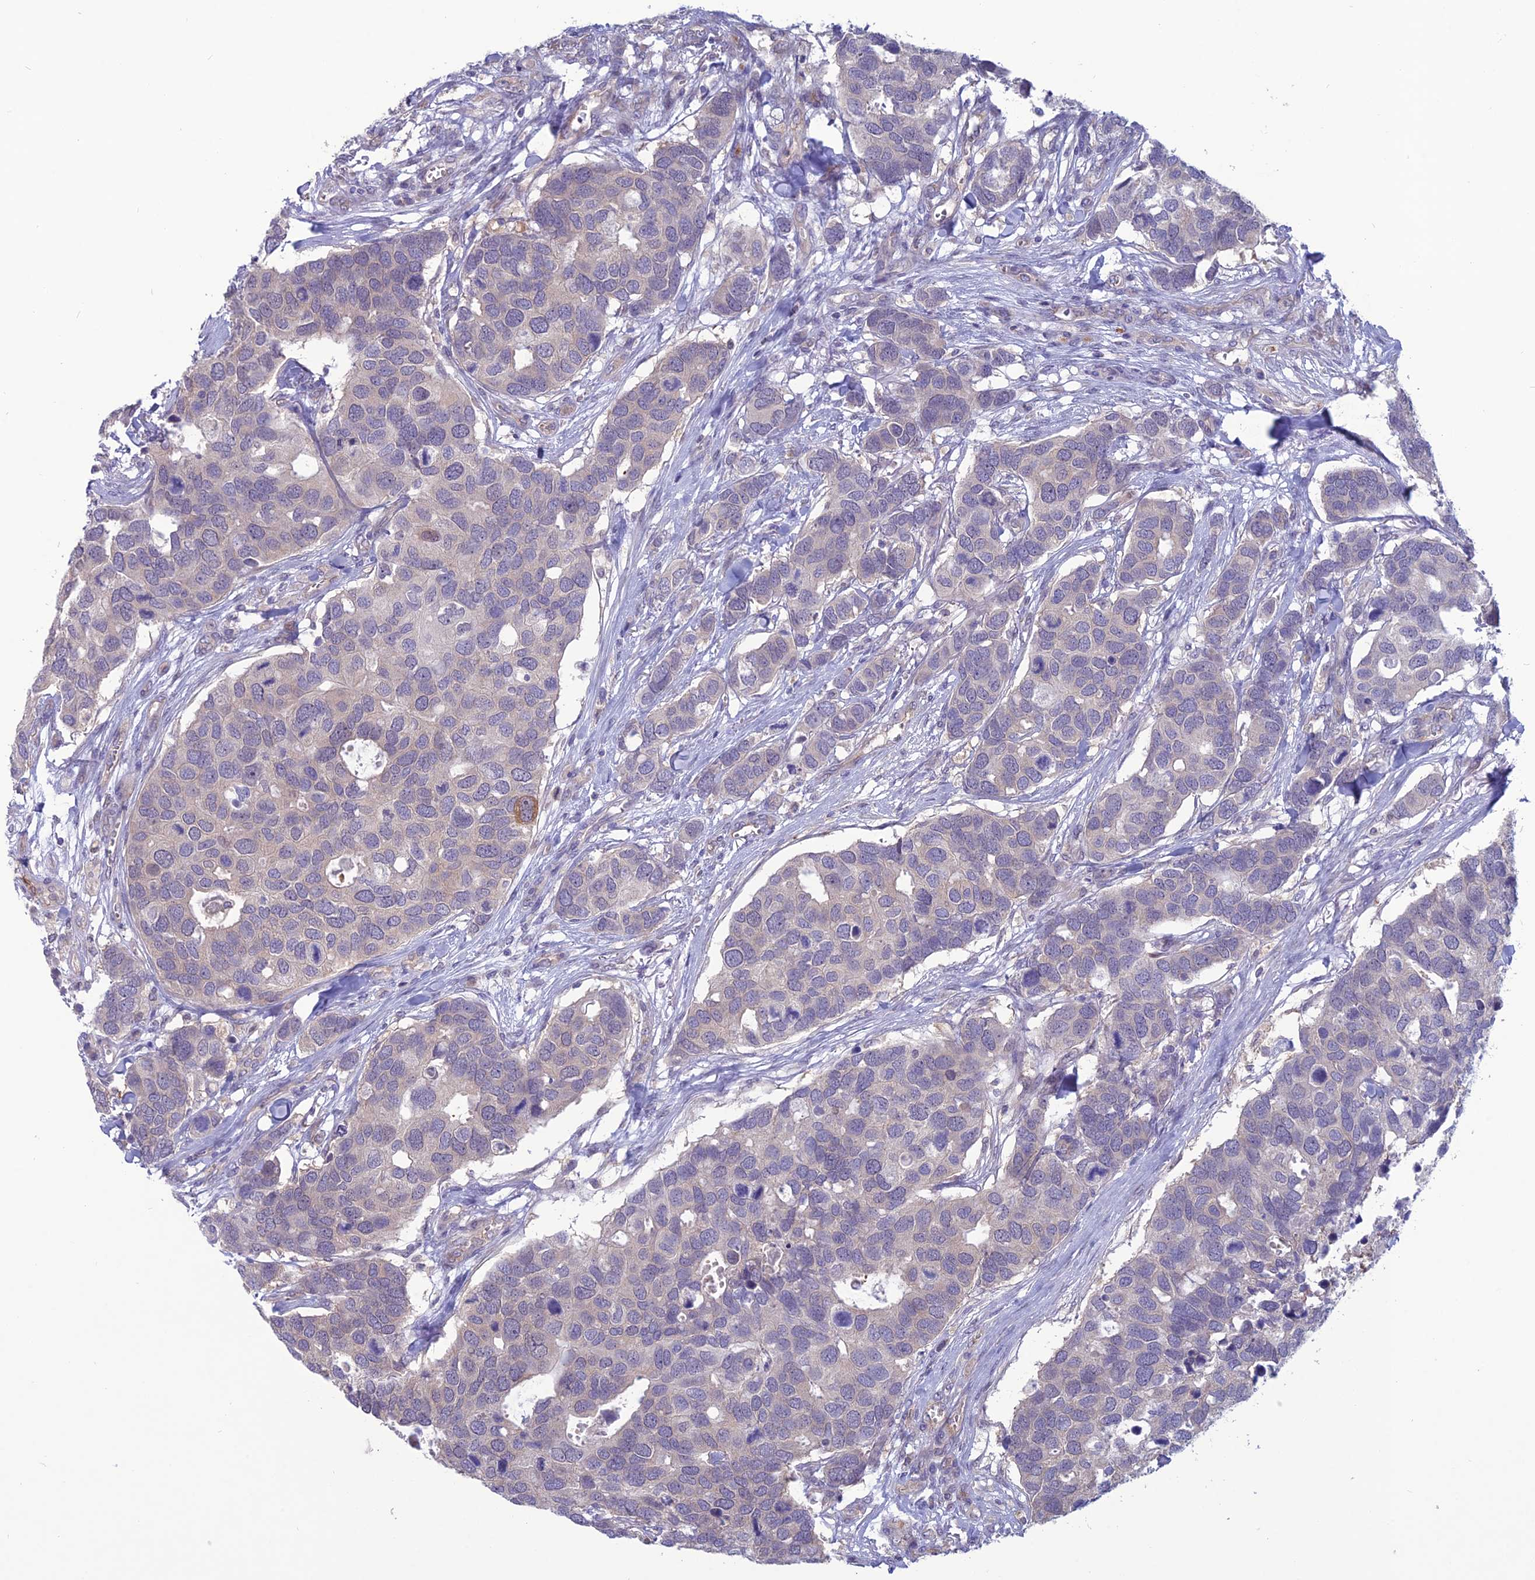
{"staining": {"intensity": "negative", "quantity": "none", "location": "none"}, "tissue": "breast cancer", "cell_type": "Tumor cells", "image_type": "cancer", "snomed": [{"axis": "morphology", "description": "Duct carcinoma"}, {"axis": "topography", "description": "Breast"}], "caption": "This is an immunohistochemistry (IHC) photomicrograph of infiltrating ductal carcinoma (breast). There is no positivity in tumor cells.", "gene": "WDR46", "patient": {"sex": "female", "age": 83}}